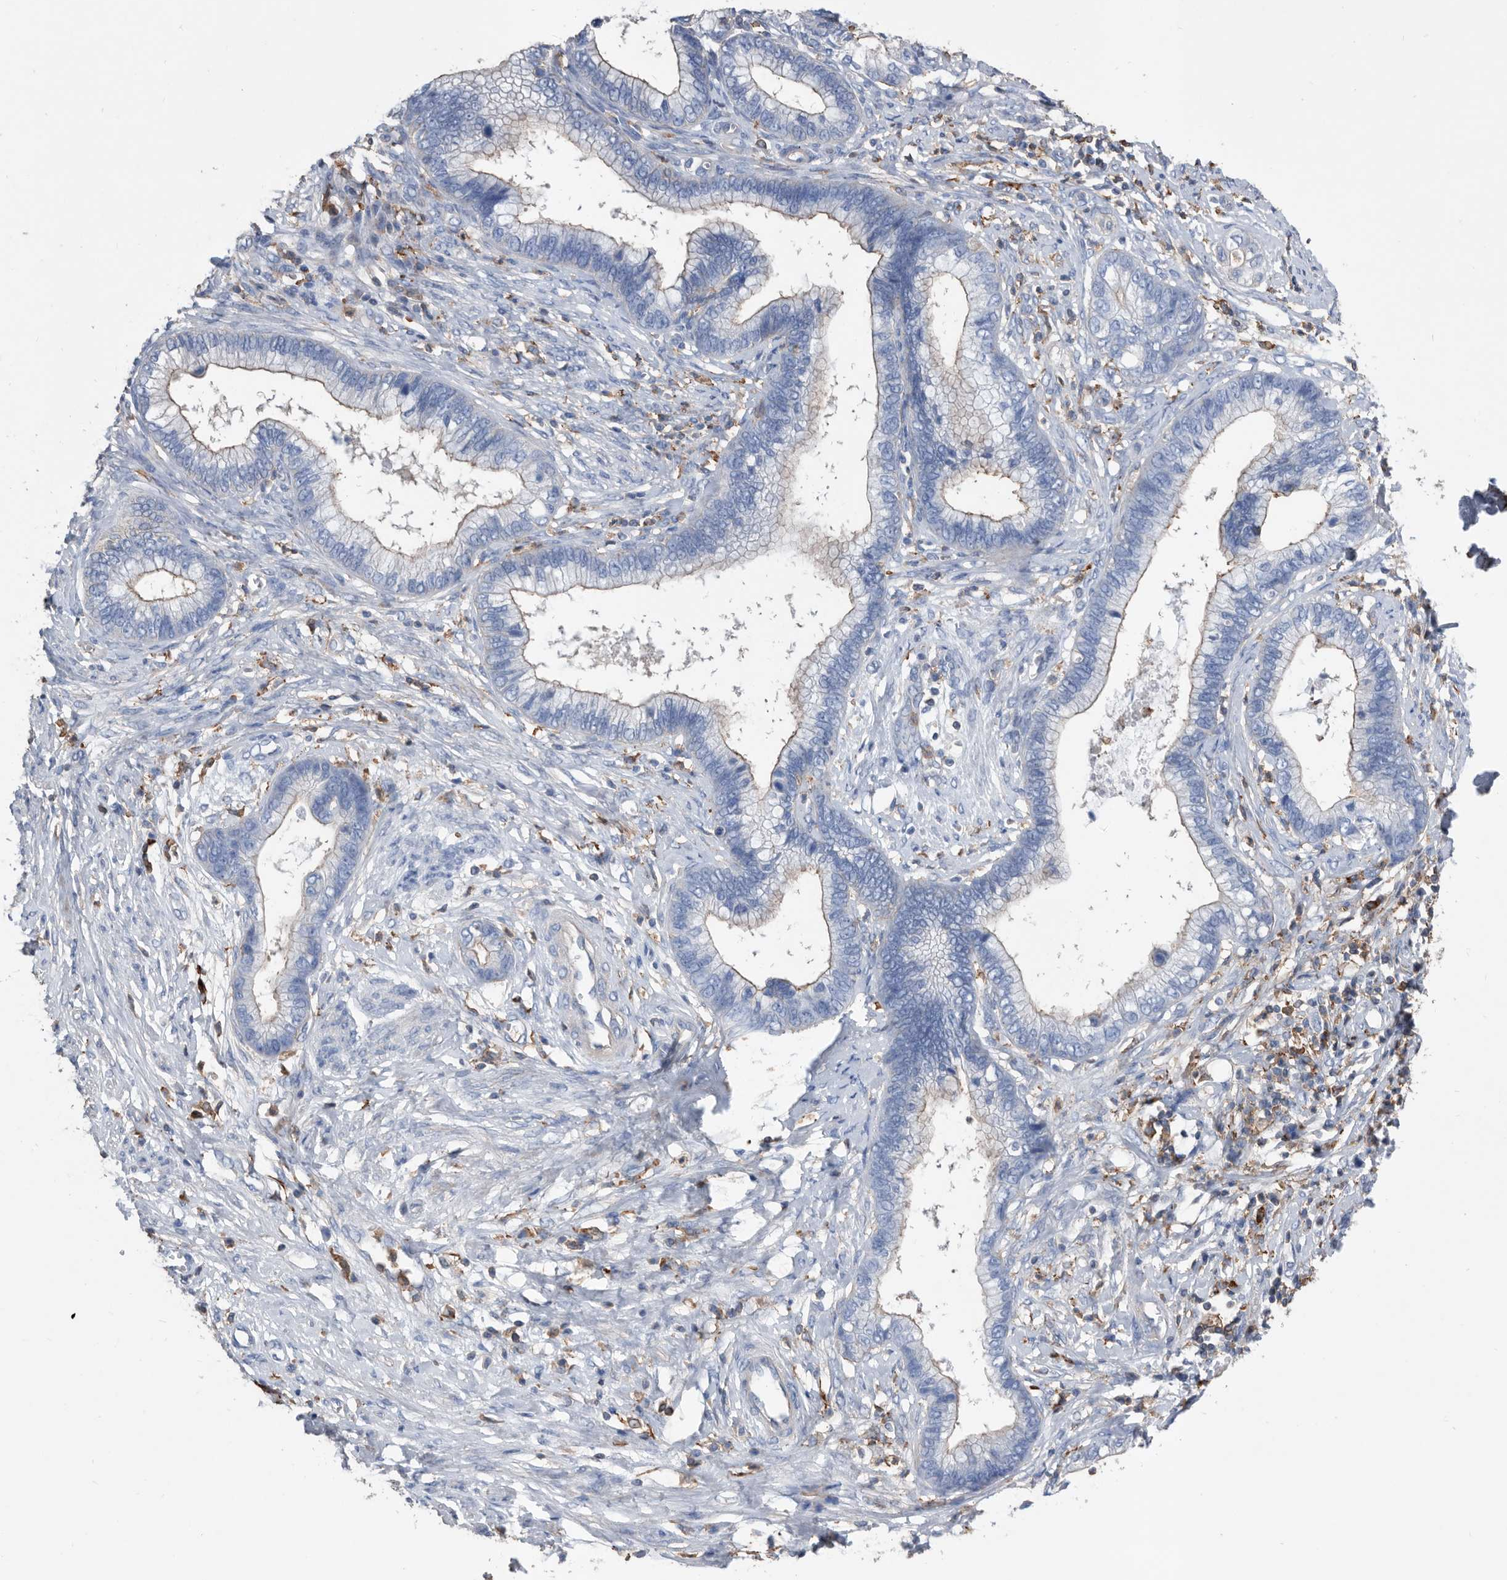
{"staining": {"intensity": "weak", "quantity": "<25%", "location": "cytoplasmic/membranous"}, "tissue": "cervical cancer", "cell_type": "Tumor cells", "image_type": "cancer", "snomed": [{"axis": "morphology", "description": "Adenocarcinoma, NOS"}, {"axis": "topography", "description": "Cervix"}], "caption": "This is a micrograph of IHC staining of cervical cancer (adenocarcinoma), which shows no positivity in tumor cells.", "gene": "MS4A4A", "patient": {"sex": "female", "age": 44}}